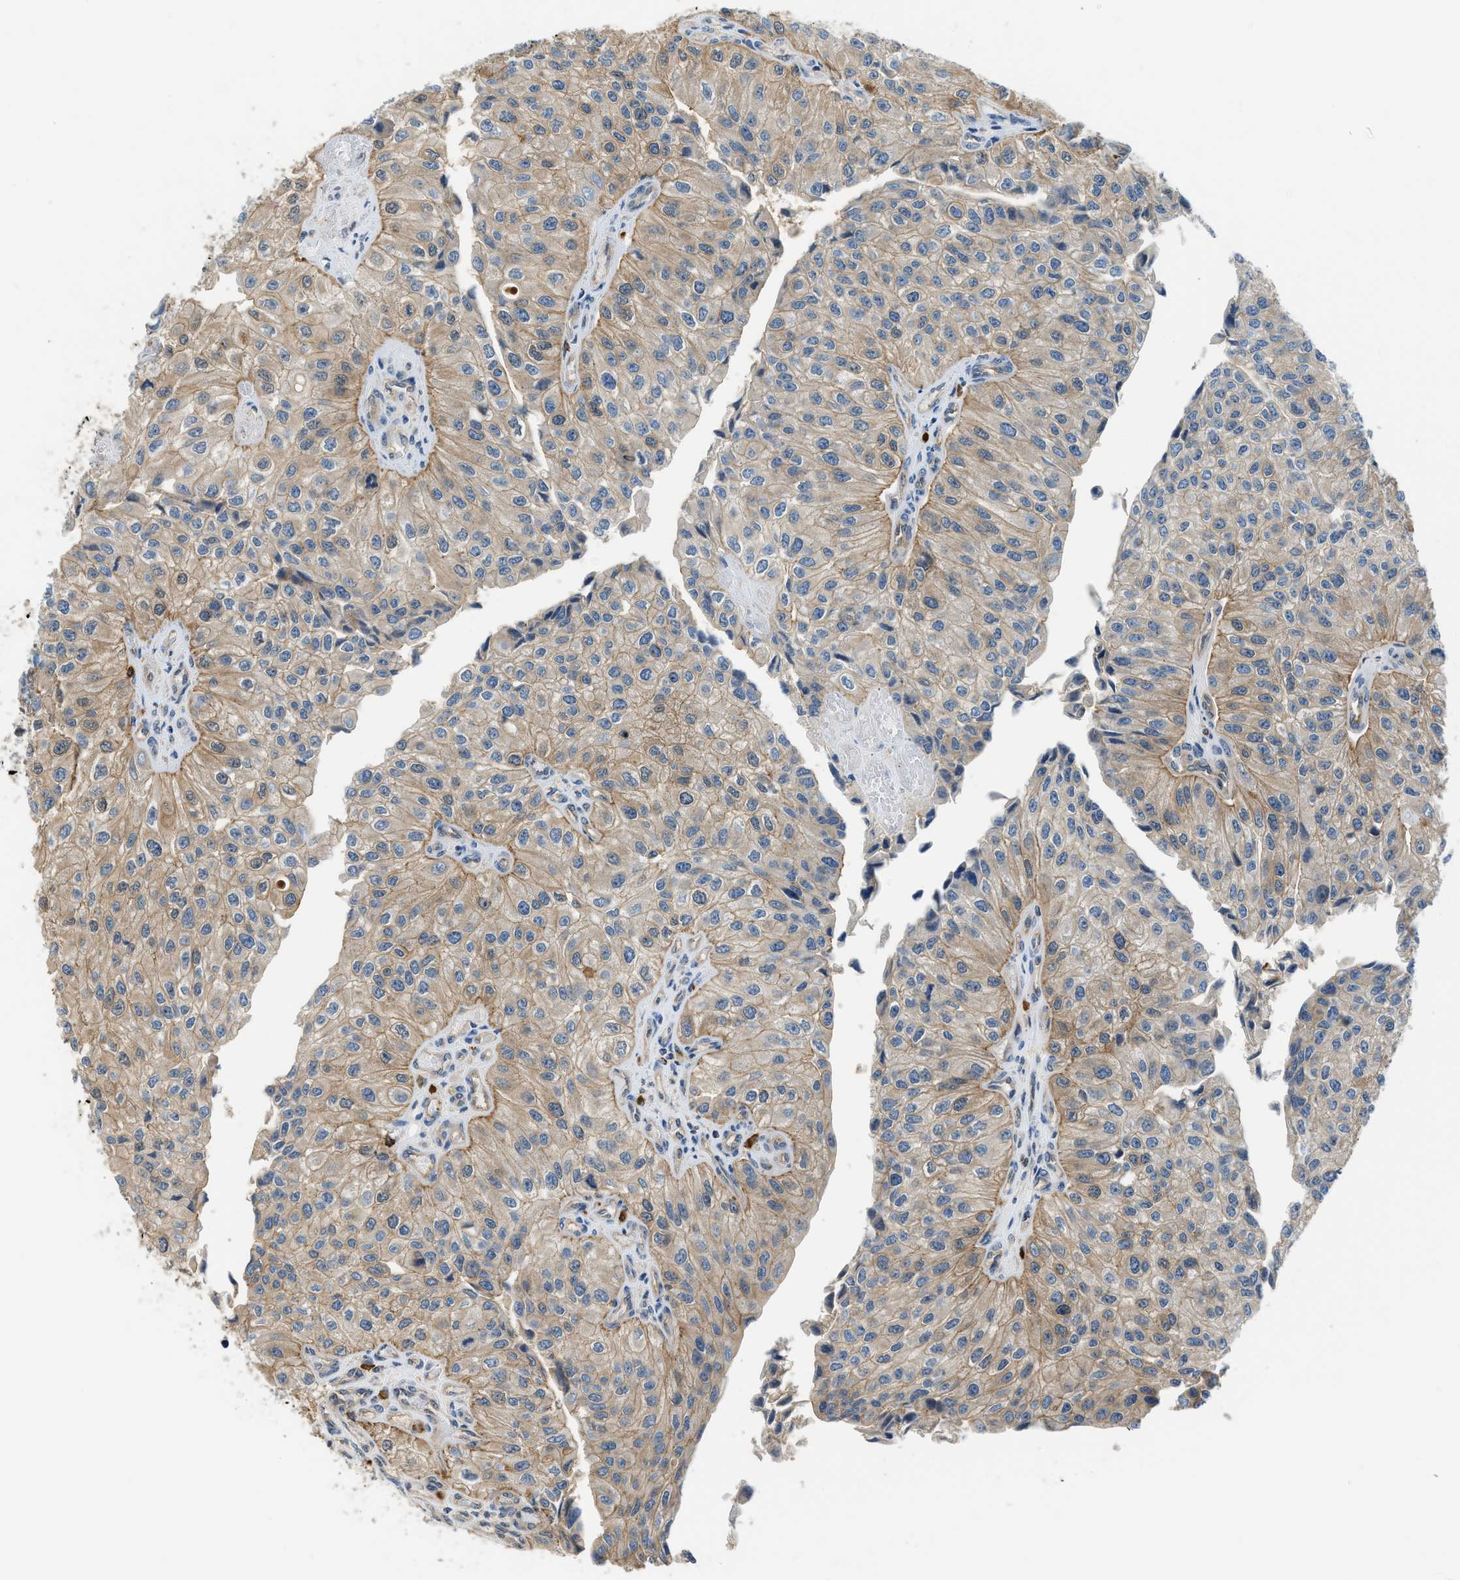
{"staining": {"intensity": "weak", "quantity": ">75%", "location": "cytoplasmic/membranous"}, "tissue": "urothelial cancer", "cell_type": "Tumor cells", "image_type": "cancer", "snomed": [{"axis": "morphology", "description": "Urothelial carcinoma, High grade"}, {"axis": "topography", "description": "Kidney"}, {"axis": "topography", "description": "Urinary bladder"}], "caption": "IHC micrograph of neoplastic tissue: human high-grade urothelial carcinoma stained using immunohistochemistry exhibits low levels of weak protein expression localized specifically in the cytoplasmic/membranous of tumor cells, appearing as a cytoplasmic/membranous brown color.", "gene": "CBLB", "patient": {"sex": "male", "age": 77}}